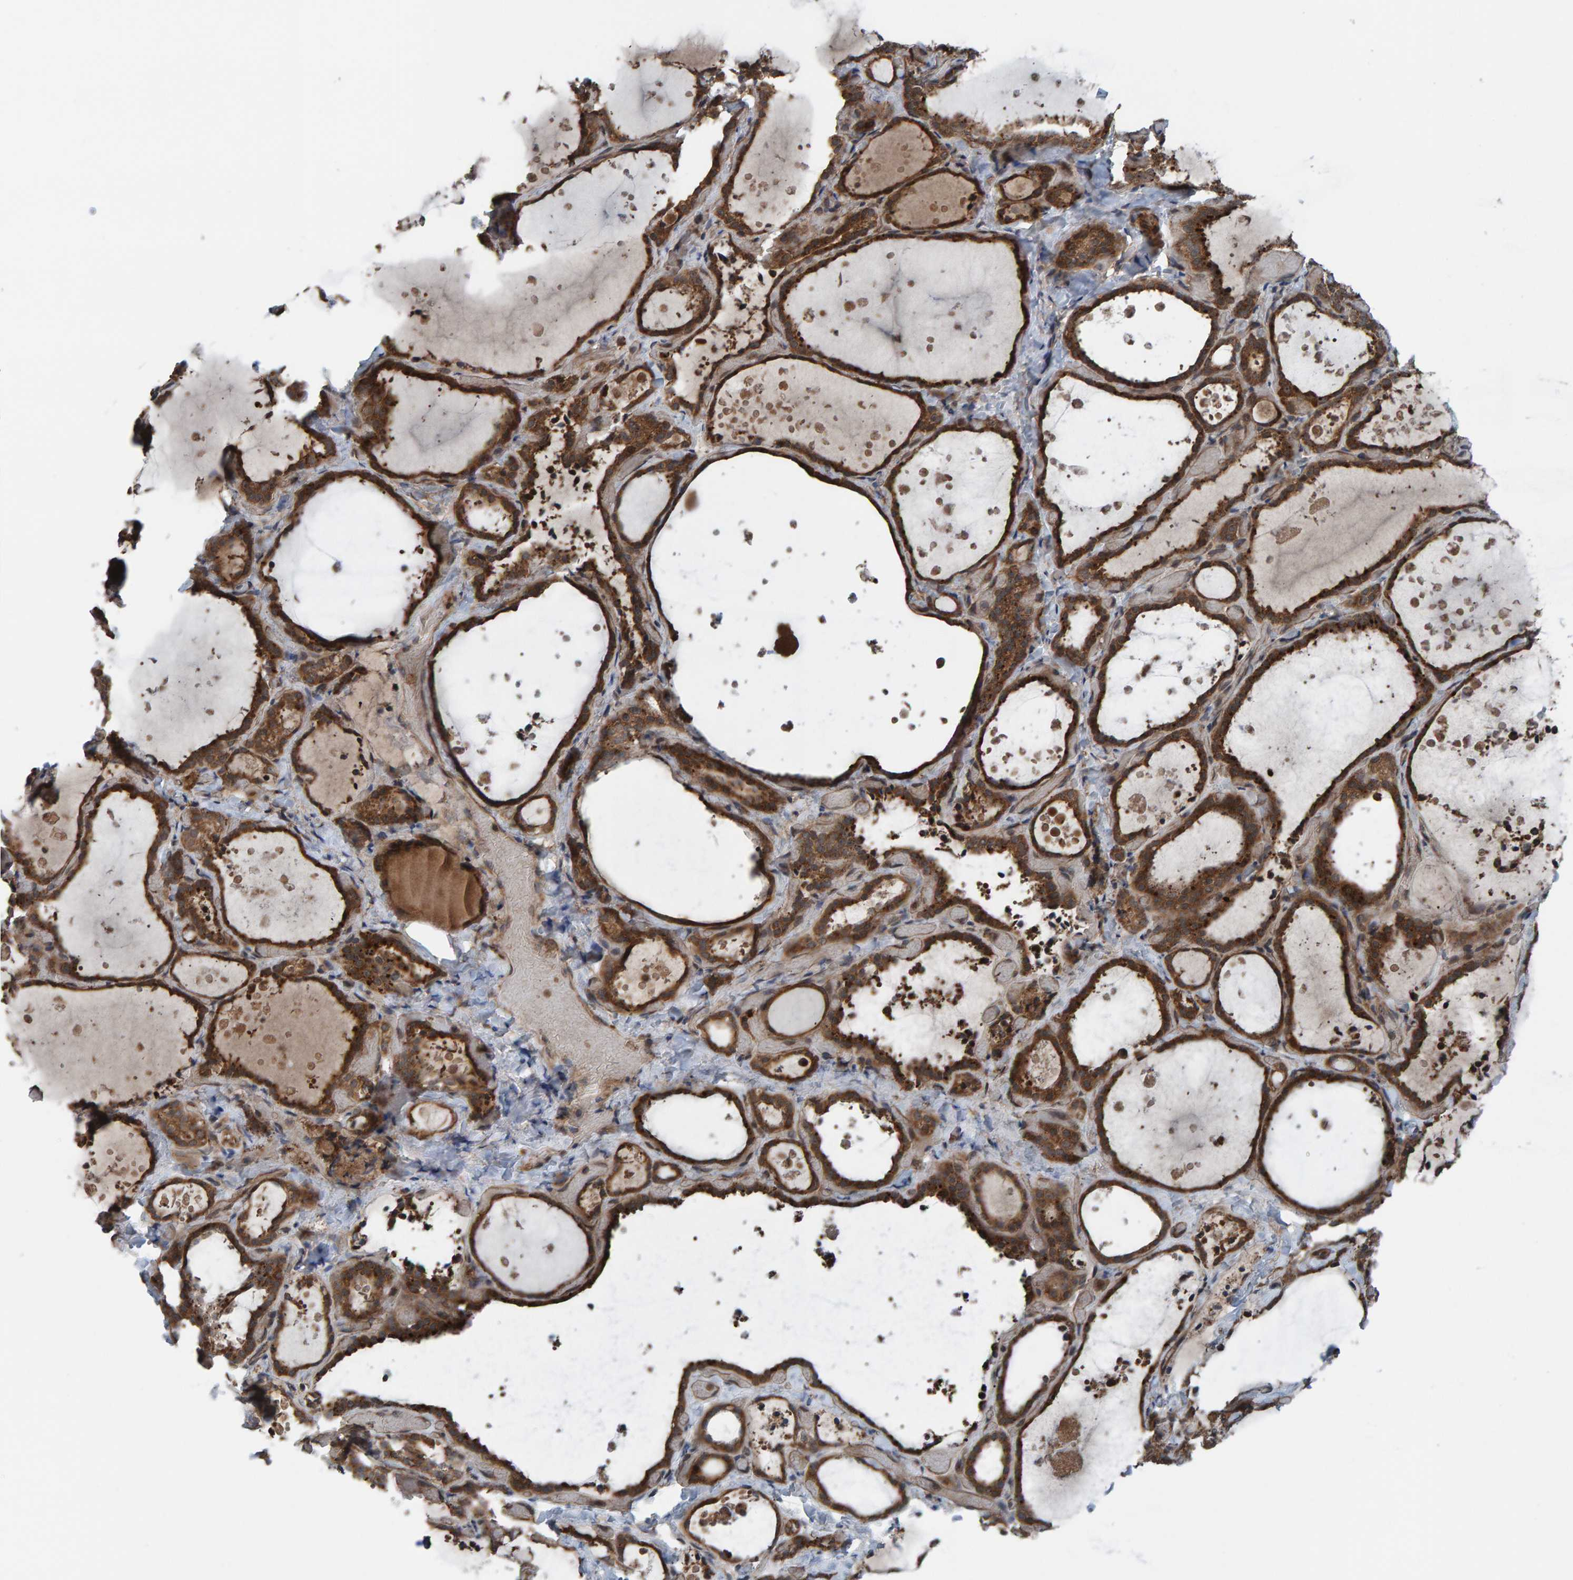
{"staining": {"intensity": "strong", "quantity": ">75%", "location": "cytoplasmic/membranous"}, "tissue": "thyroid gland", "cell_type": "Glandular cells", "image_type": "normal", "snomed": [{"axis": "morphology", "description": "Normal tissue, NOS"}, {"axis": "topography", "description": "Thyroid gland"}], "caption": "Benign thyroid gland exhibits strong cytoplasmic/membranous expression in about >75% of glandular cells.", "gene": "CUEDC1", "patient": {"sex": "female", "age": 44}}